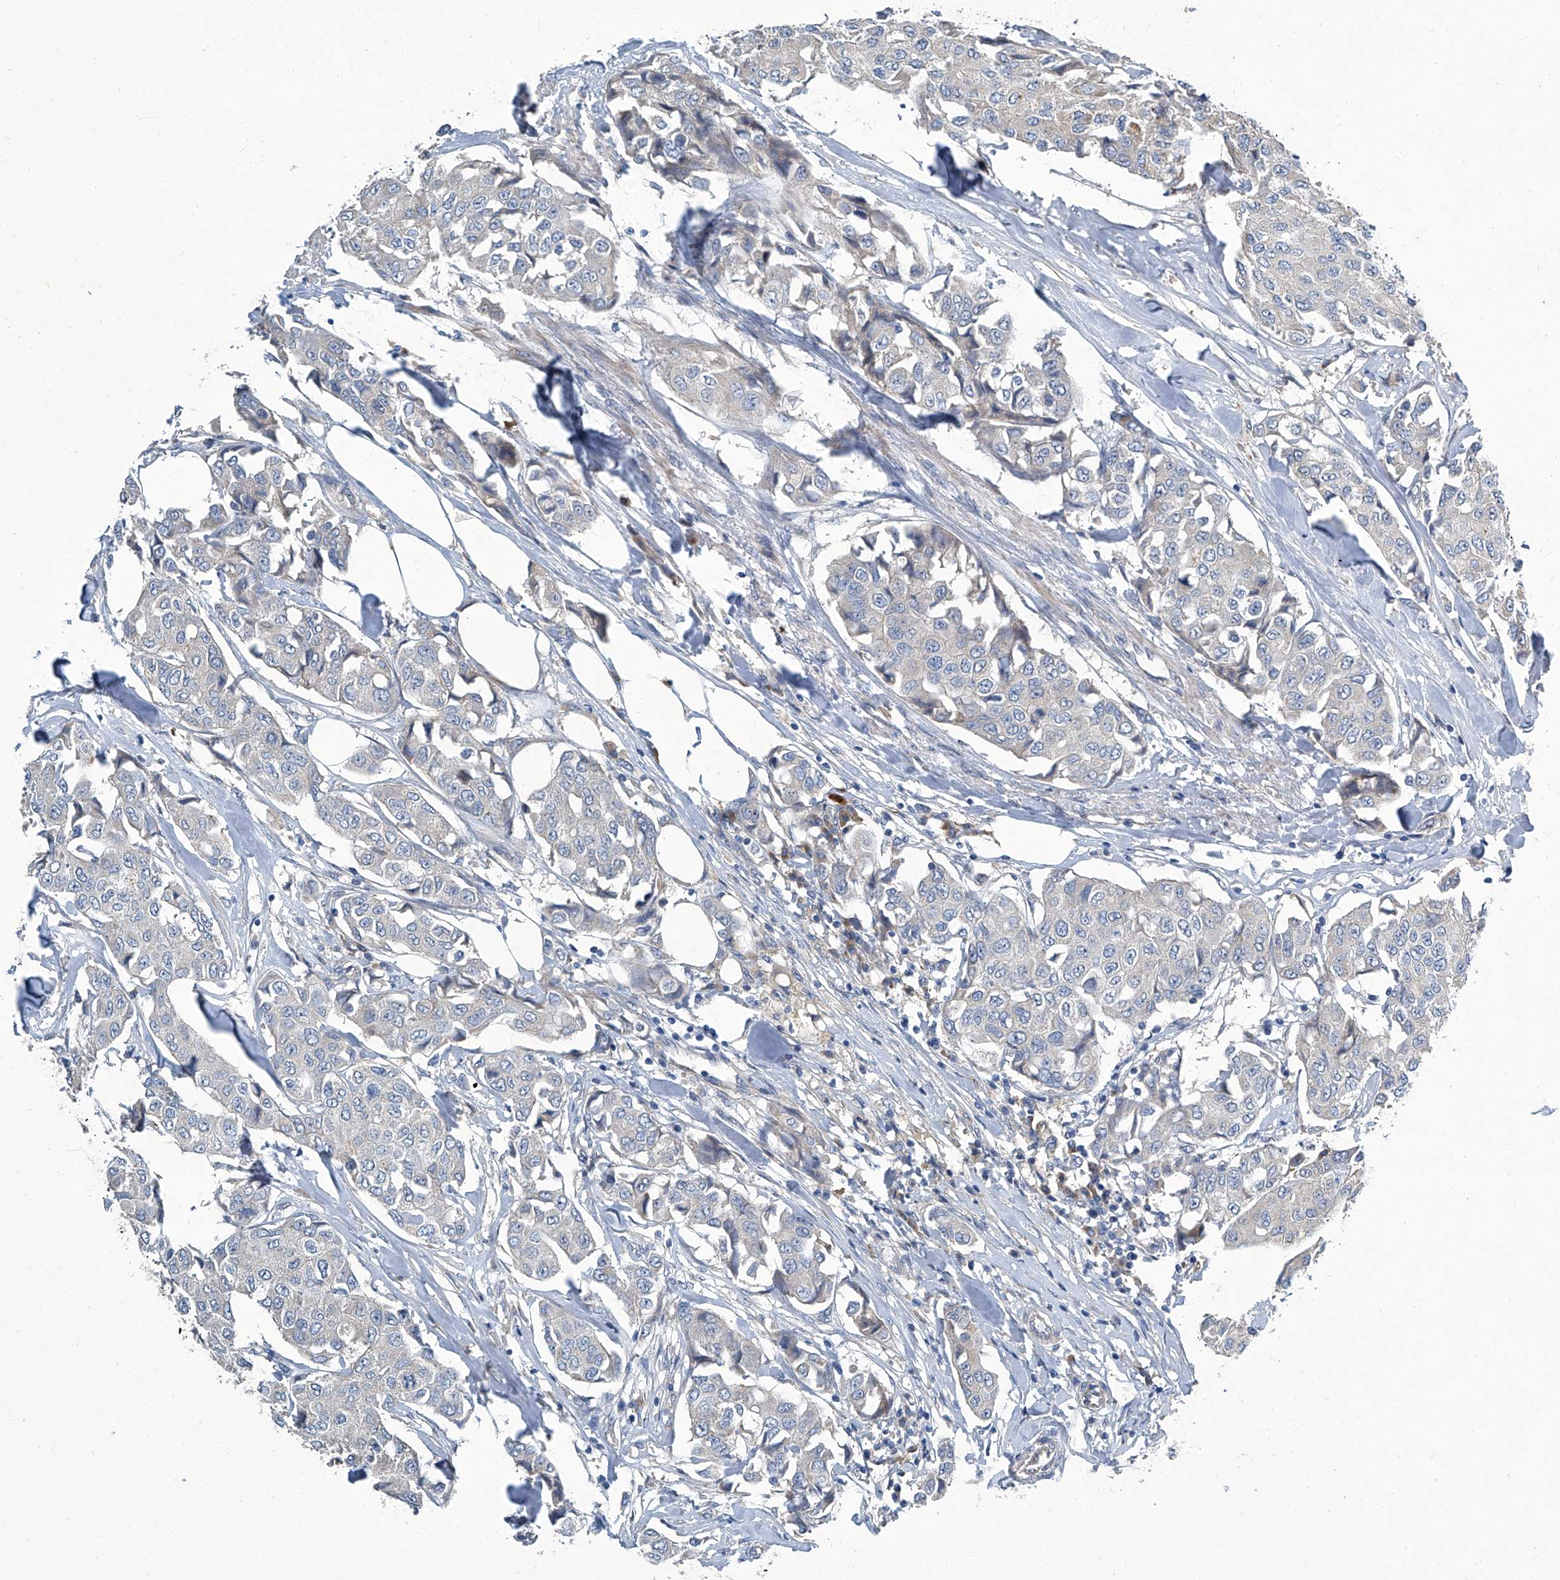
{"staining": {"intensity": "negative", "quantity": "none", "location": "none"}, "tissue": "breast cancer", "cell_type": "Tumor cells", "image_type": "cancer", "snomed": [{"axis": "morphology", "description": "Duct carcinoma"}, {"axis": "topography", "description": "Breast"}], "caption": "Immunohistochemistry of breast cancer (intraductal carcinoma) demonstrates no positivity in tumor cells.", "gene": "SLC26A11", "patient": {"sex": "female", "age": 80}}